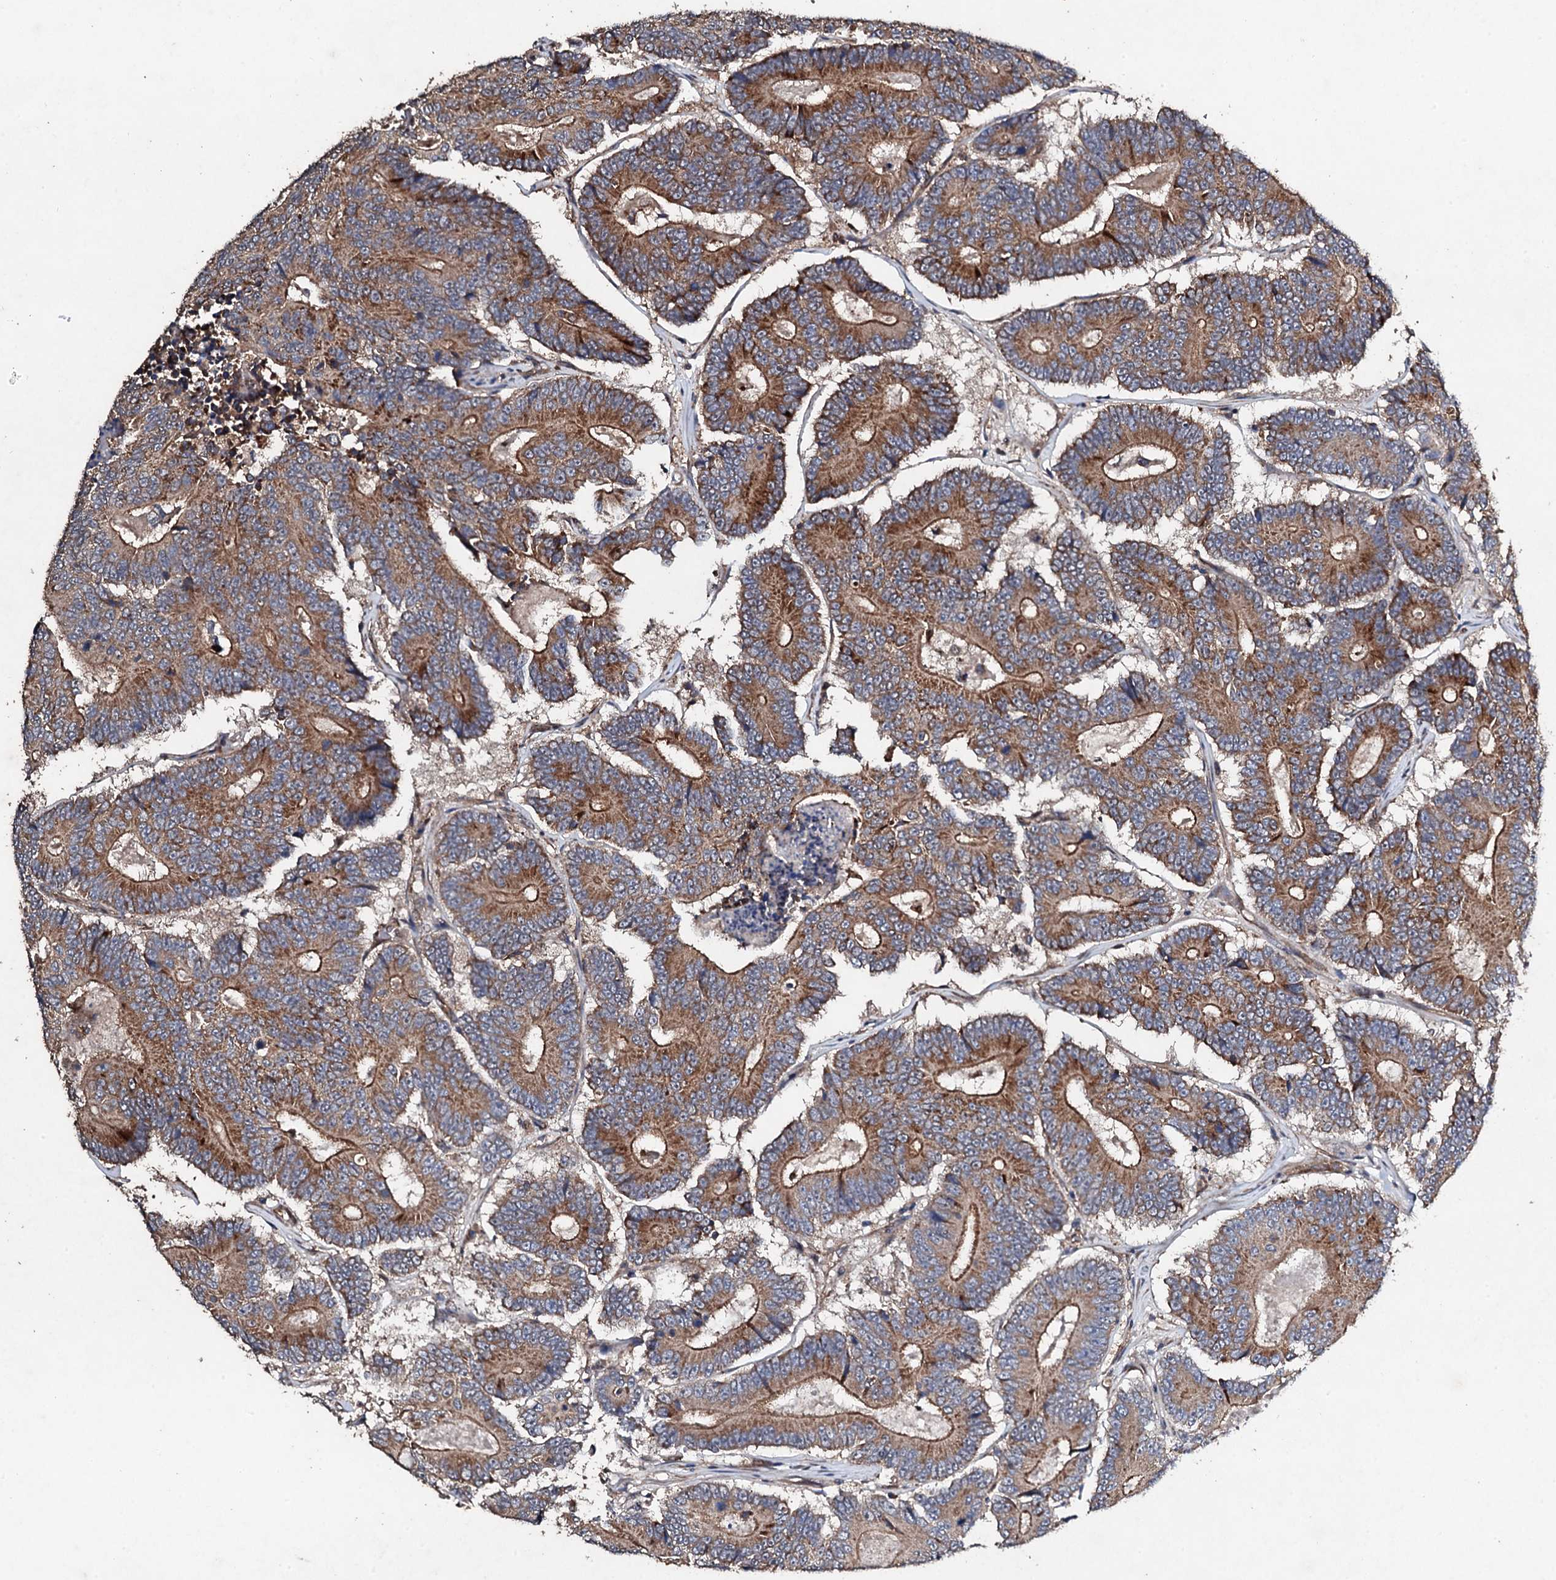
{"staining": {"intensity": "moderate", "quantity": ">75%", "location": "cytoplasmic/membranous"}, "tissue": "colorectal cancer", "cell_type": "Tumor cells", "image_type": "cancer", "snomed": [{"axis": "morphology", "description": "Adenocarcinoma, NOS"}, {"axis": "topography", "description": "Colon"}], "caption": "The micrograph reveals staining of colorectal cancer, revealing moderate cytoplasmic/membranous protein expression (brown color) within tumor cells. (Brightfield microscopy of DAB IHC at high magnification).", "gene": "MOCOS", "patient": {"sex": "male", "age": 83}}